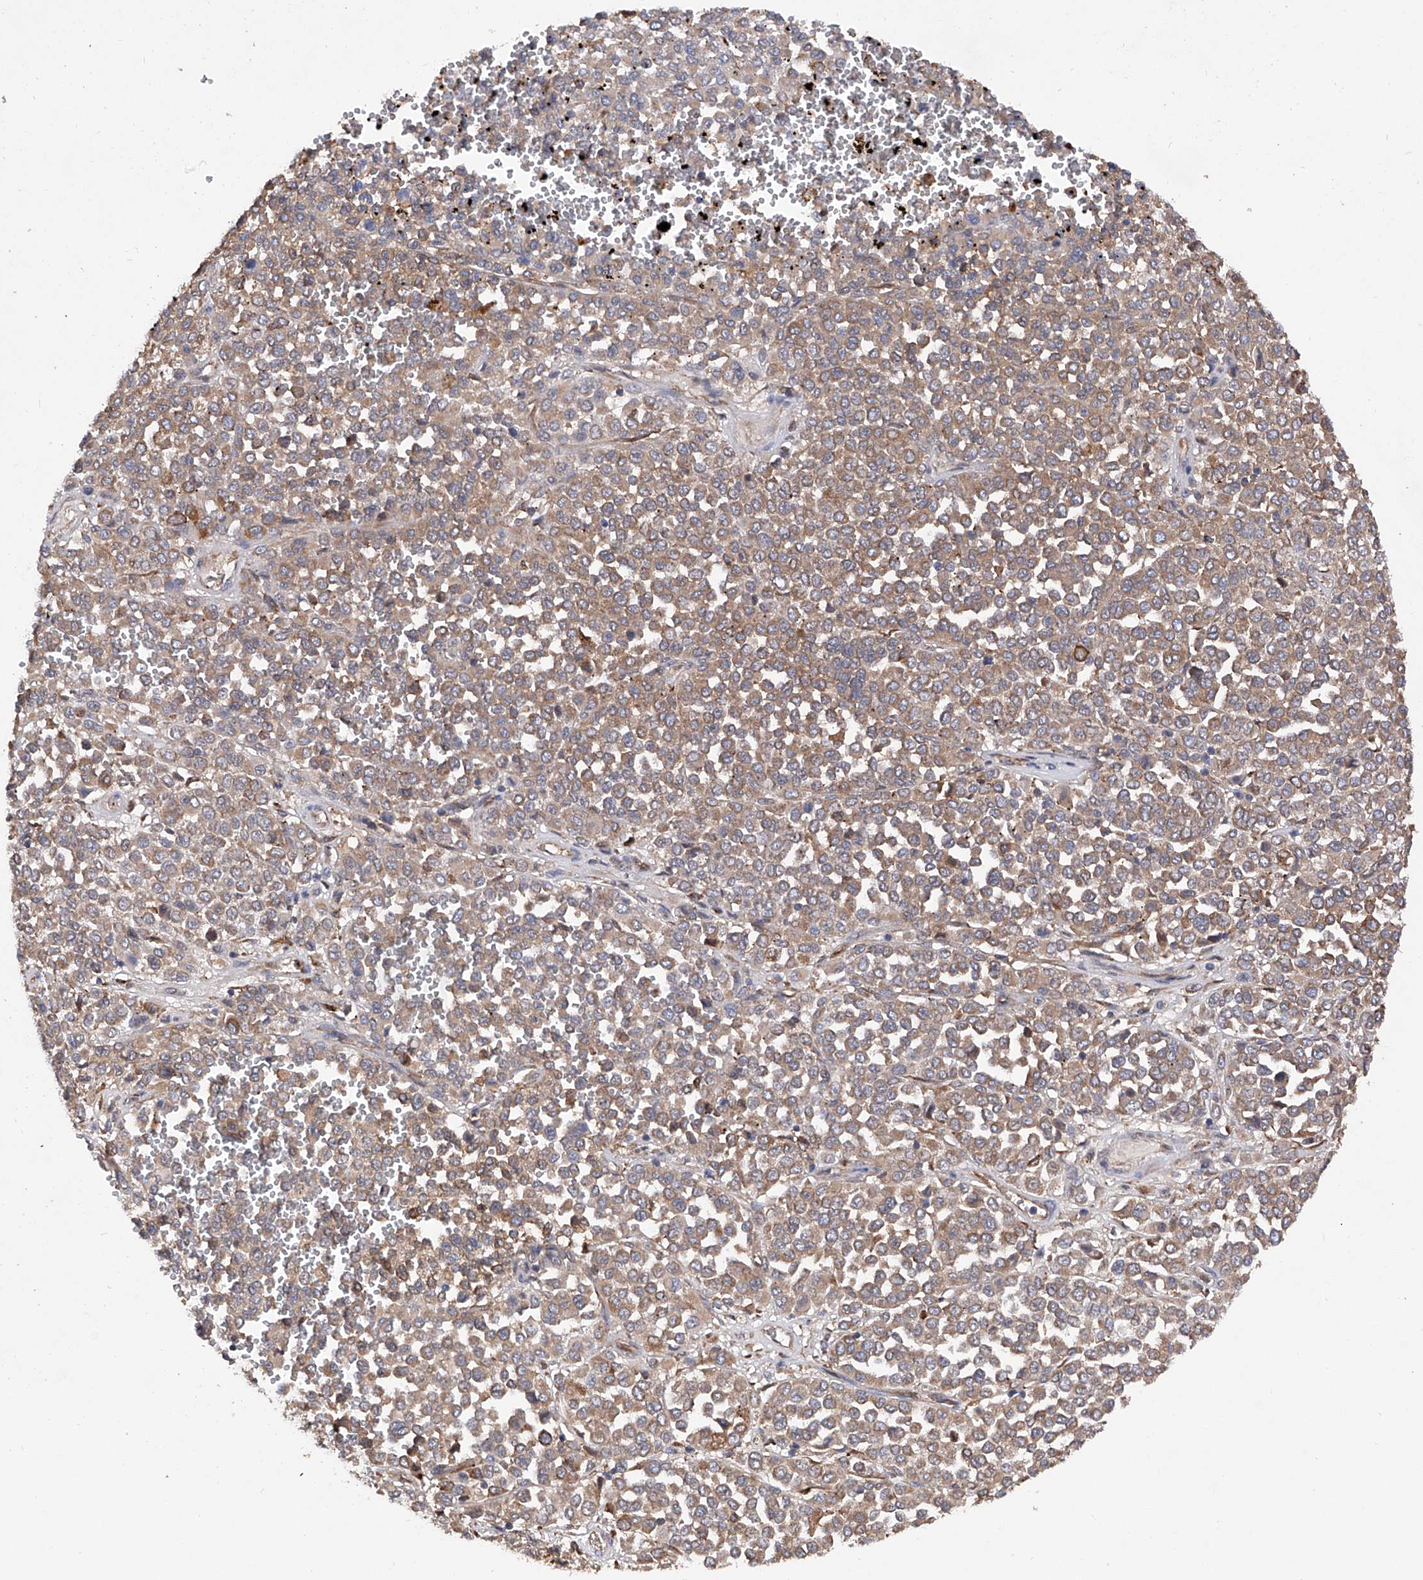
{"staining": {"intensity": "moderate", "quantity": ">75%", "location": "cytoplasmic/membranous"}, "tissue": "melanoma", "cell_type": "Tumor cells", "image_type": "cancer", "snomed": [{"axis": "morphology", "description": "Malignant melanoma, Metastatic site"}, {"axis": "topography", "description": "Pancreas"}], "caption": "A medium amount of moderate cytoplasmic/membranous staining is identified in approximately >75% of tumor cells in melanoma tissue.", "gene": "INPP5B", "patient": {"sex": "female", "age": 30}}